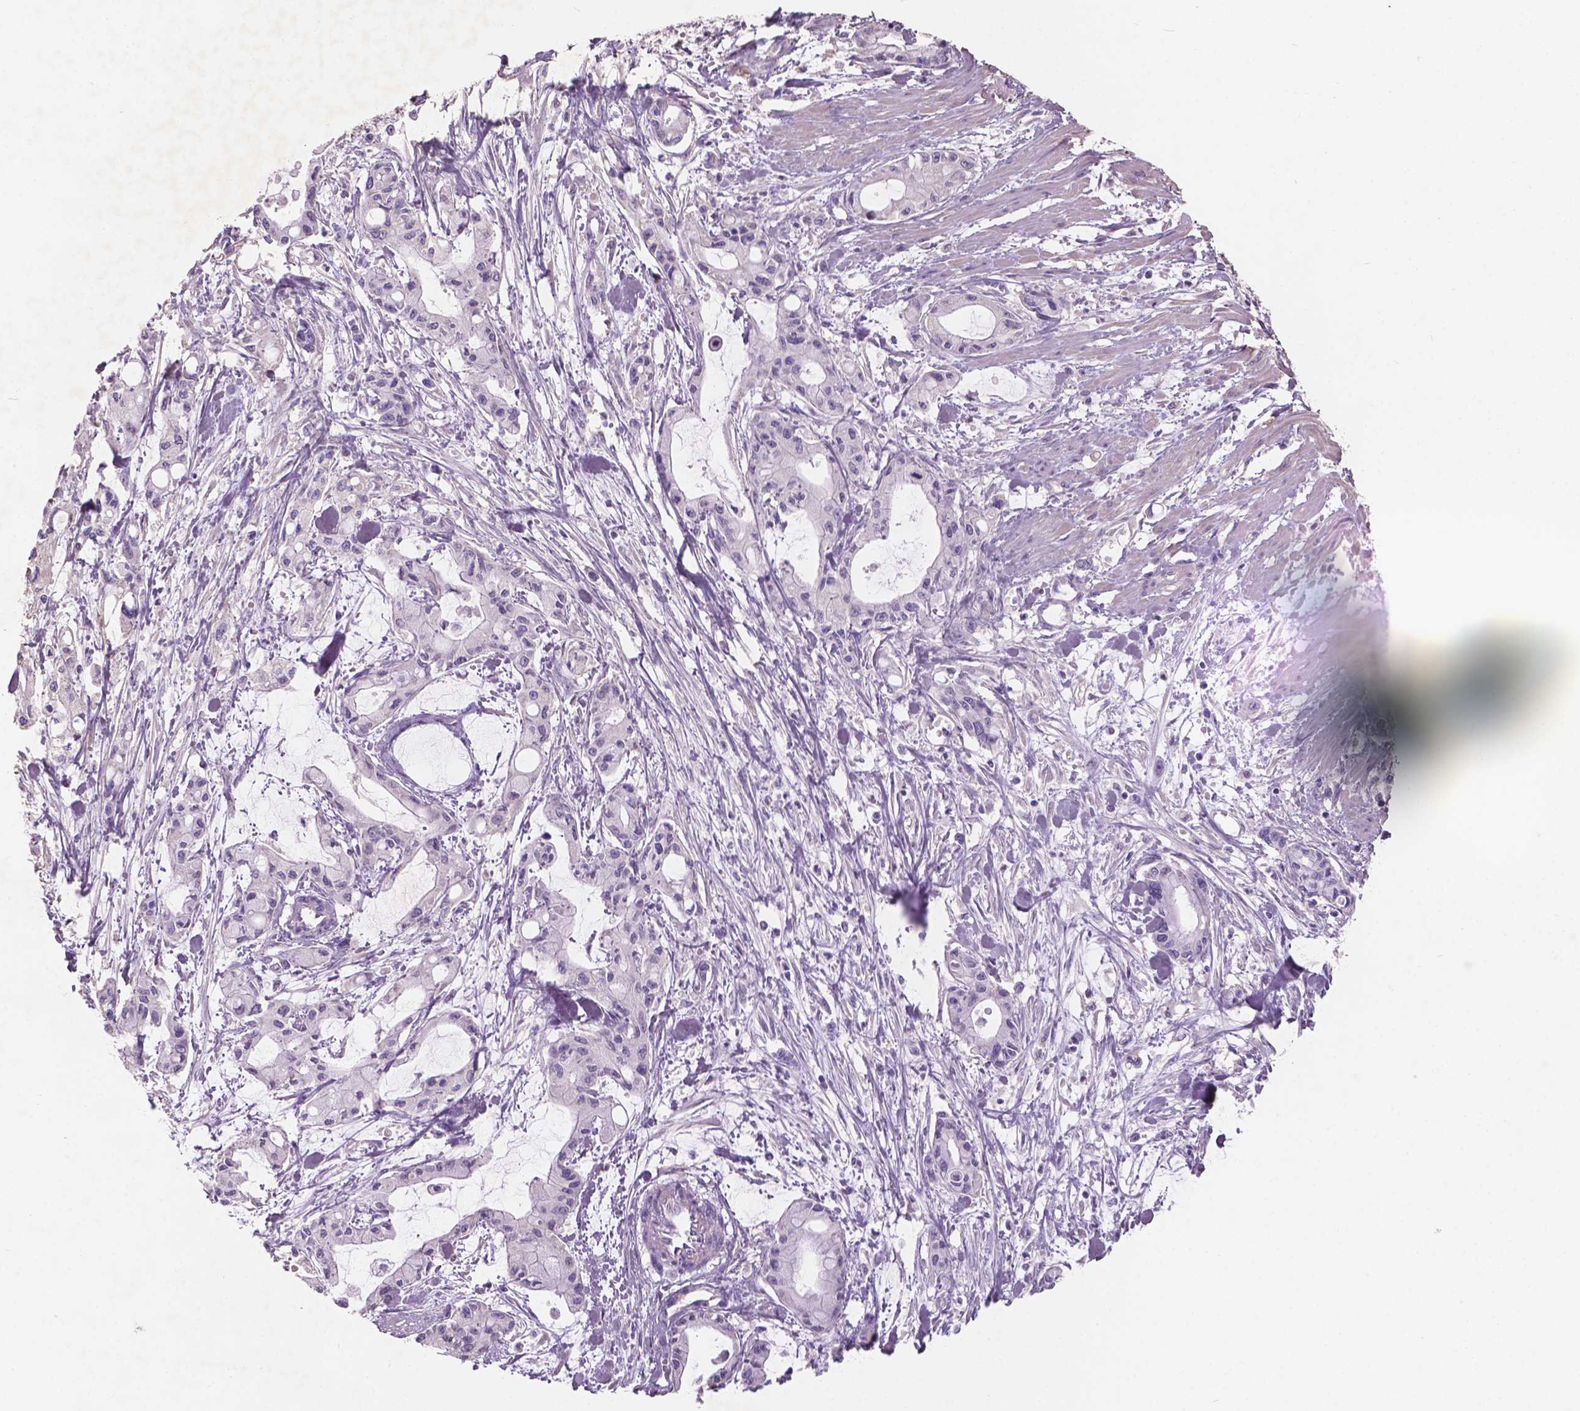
{"staining": {"intensity": "negative", "quantity": "none", "location": "none"}, "tissue": "pancreatic cancer", "cell_type": "Tumor cells", "image_type": "cancer", "snomed": [{"axis": "morphology", "description": "Adenocarcinoma, NOS"}, {"axis": "topography", "description": "Pancreas"}], "caption": "This is an IHC image of human pancreatic cancer (adenocarcinoma). There is no staining in tumor cells.", "gene": "SBSN", "patient": {"sex": "male", "age": 48}}